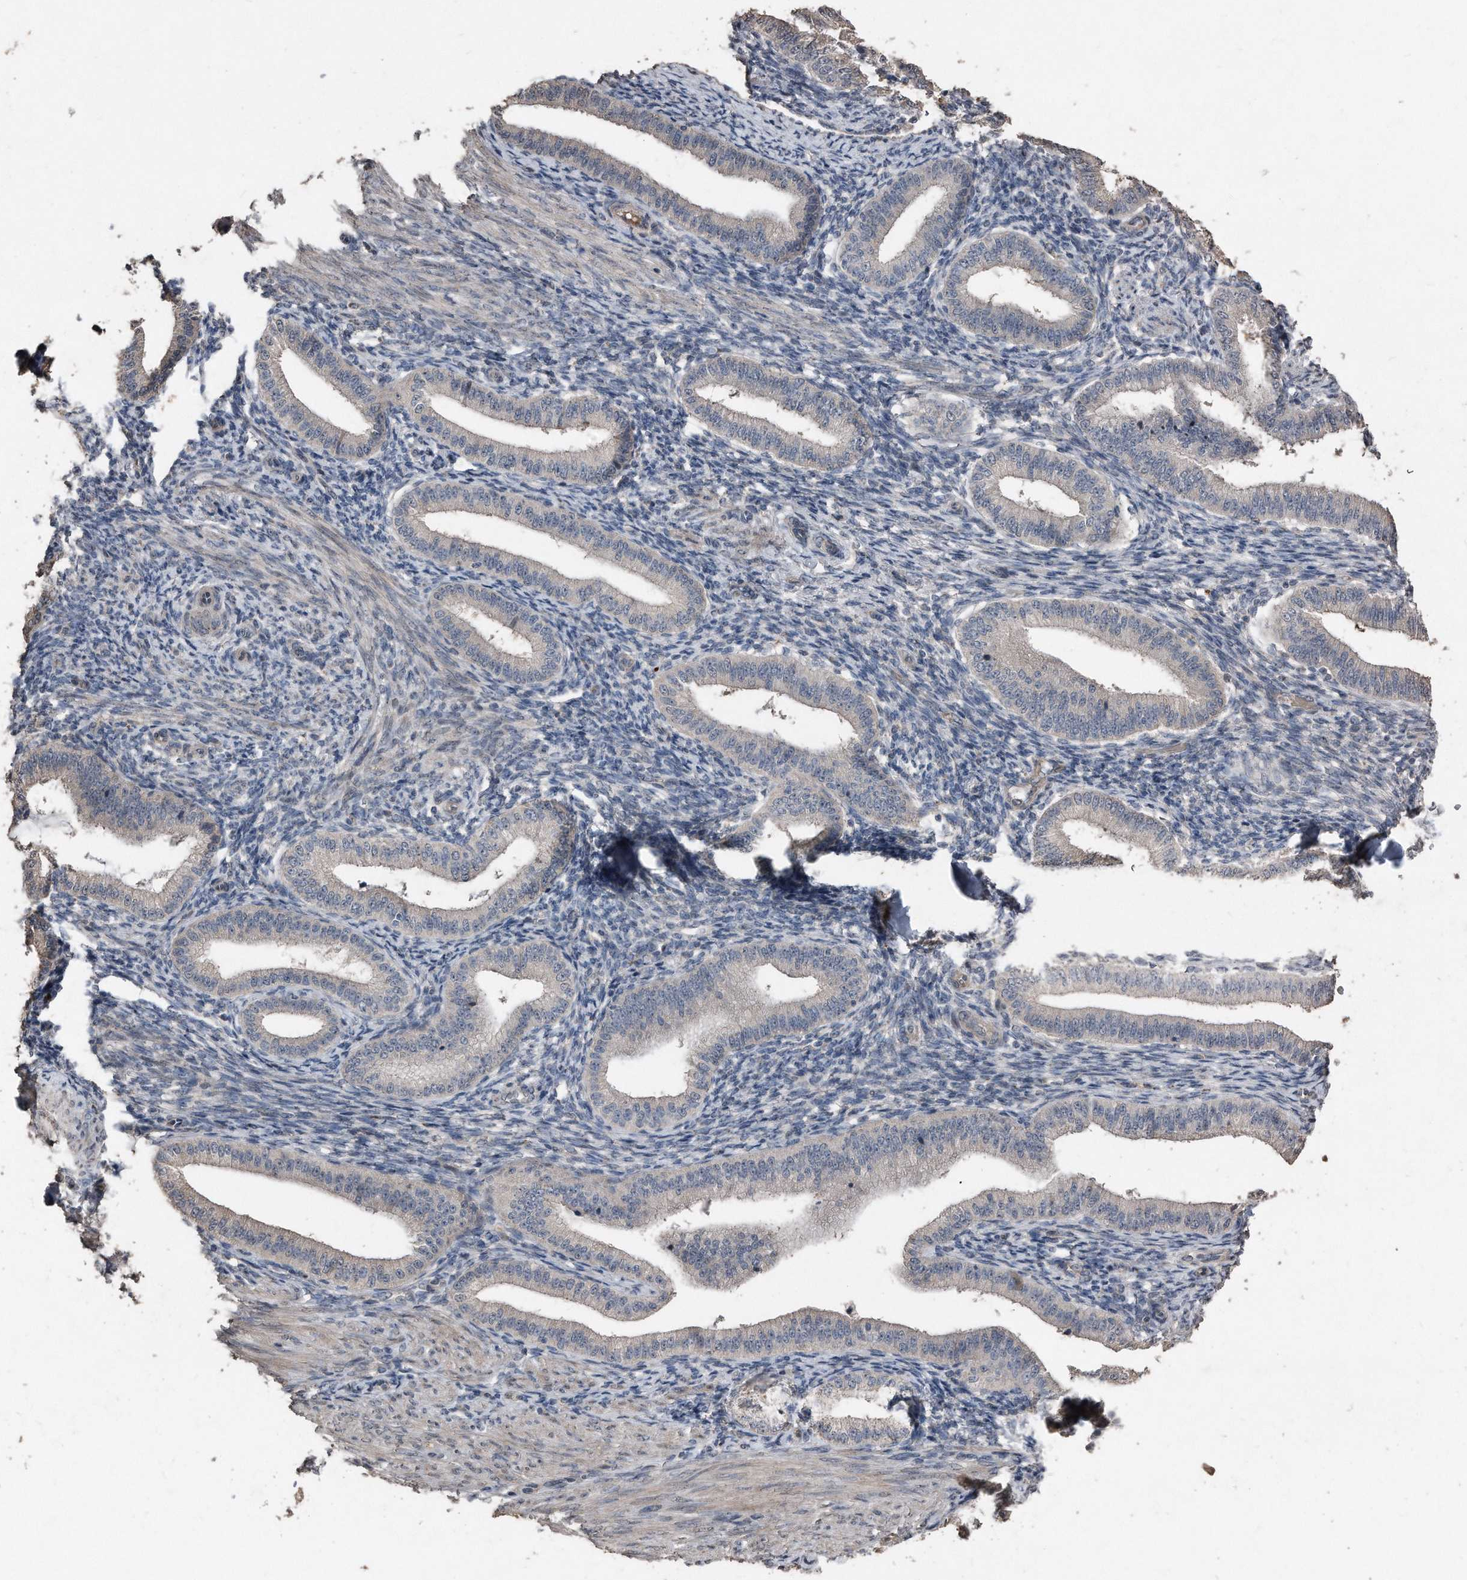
{"staining": {"intensity": "negative", "quantity": "none", "location": "none"}, "tissue": "endometrium", "cell_type": "Cells in endometrial stroma", "image_type": "normal", "snomed": [{"axis": "morphology", "description": "Normal tissue, NOS"}, {"axis": "topography", "description": "Endometrium"}], "caption": "The immunohistochemistry (IHC) micrograph has no significant staining in cells in endometrial stroma of endometrium.", "gene": "ANKRD10", "patient": {"sex": "female", "age": 39}}